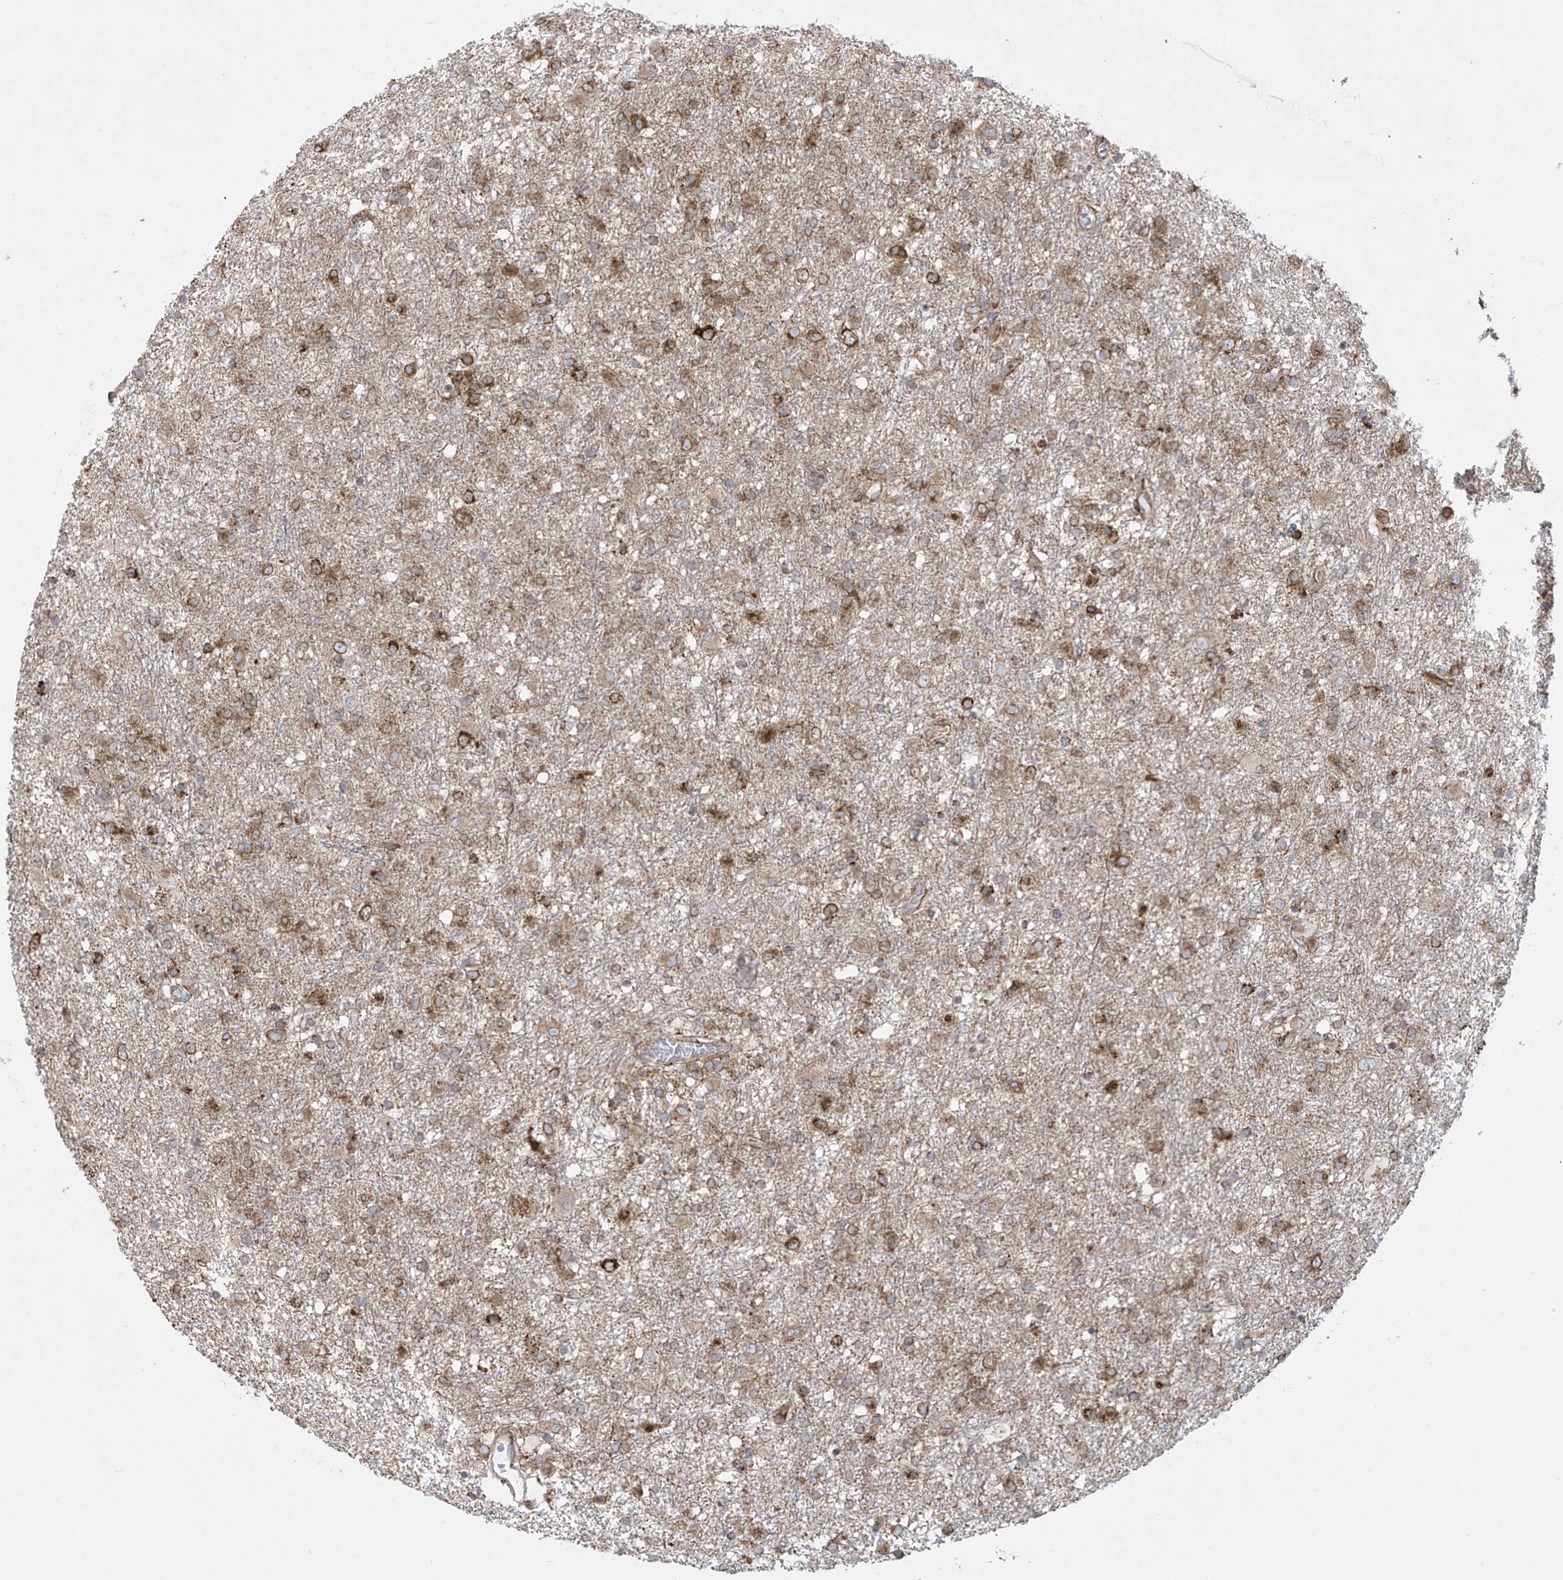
{"staining": {"intensity": "moderate", "quantity": ">75%", "location": "cytoplasmic/membranous"}, "tissue": "glioma", "cell_type": "Tumor cells", "image_type": "cancer", "snomed": [{"axis": "morphology", "description": "Glioma, malignant, Low grade"}, {"axis": "topography", "description": "Brain"}], "caption": "Protein staining of low-grade glioma (malignant) tissue demonstrates moderate cytoplasmic/membranous positivity in approximately >75% of tumor cells.", "gene": "MX1", "patient": {"sex": "male", "age": 65}}